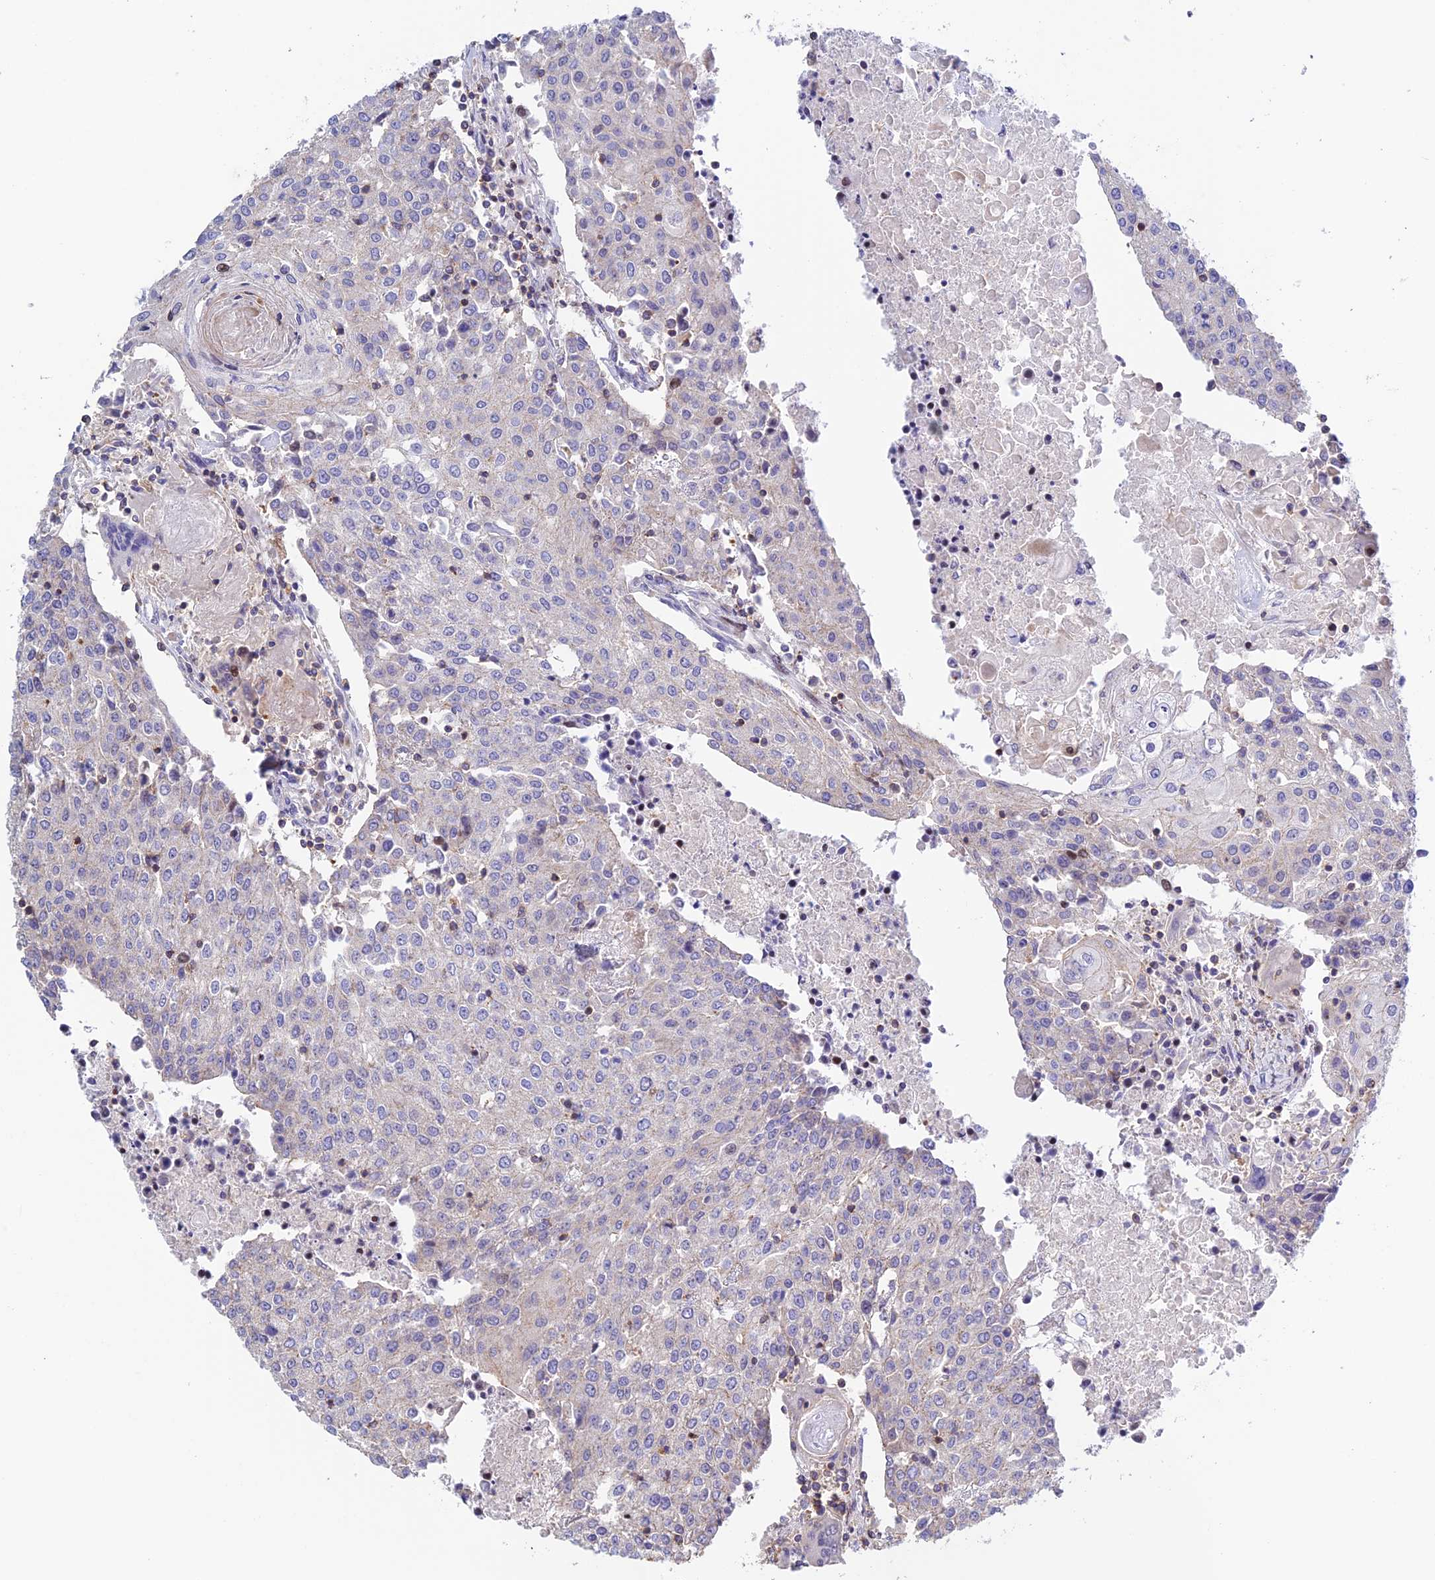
{"staining": {"intensity": "negative", "quantity": "none", "location": "none"}, "tissue": "urothelial cancer", "cell_type": "Tumor cells", "image_type": "cancer", "snomed": [{"axis": "morphology", "description": "Urothelial carcinoma, High grade"}, {"axis": "topography", "description": "Urinary bladder"}], "caption": "Tumor cells are negative for brown protein staining in urothelial carcinoma (high-grade).", "gene": "PRIM1", "patient": {"sex": "female", "age": 85}}